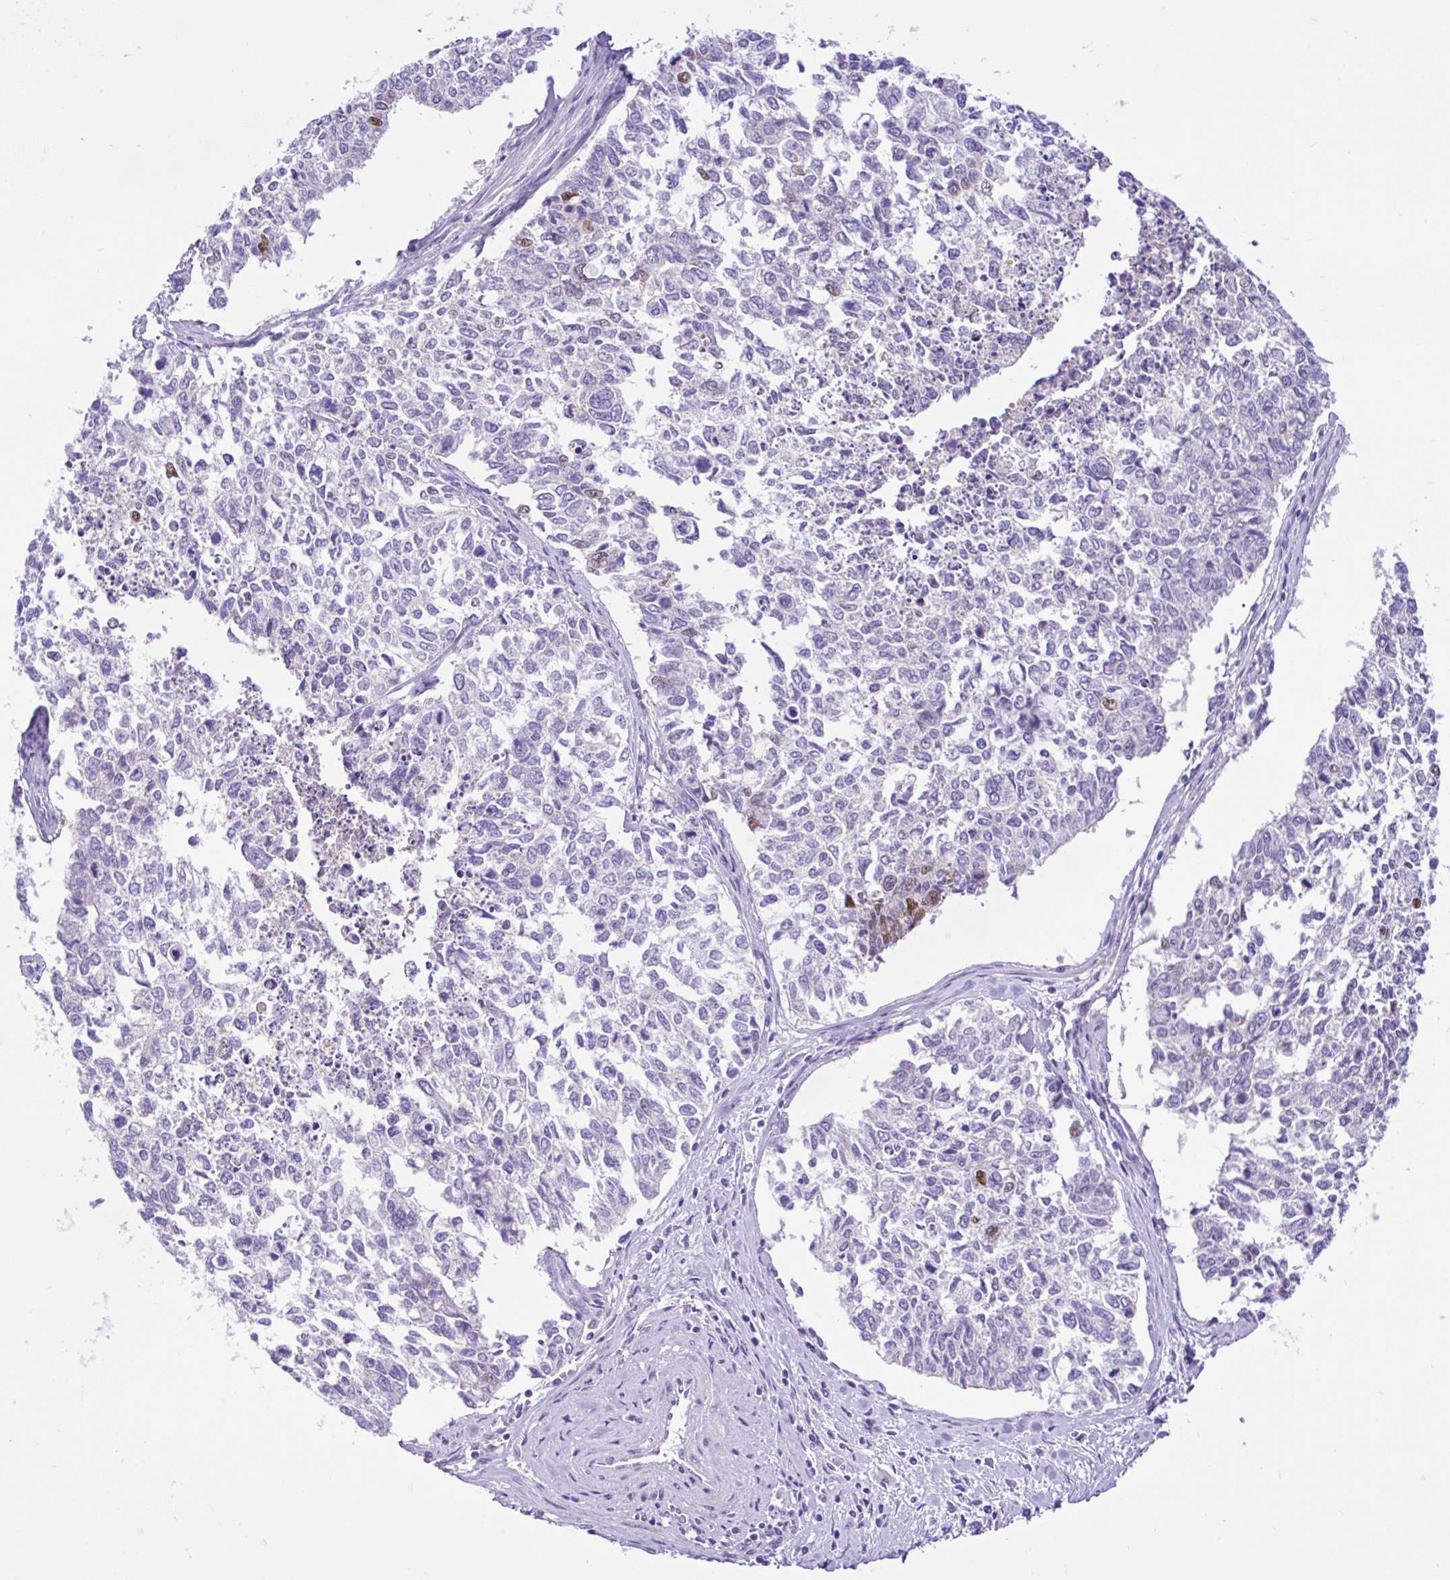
{"staining": {"intensity": "negative", "quantity": "none", "location": "none"}, "tissue": "cervical cancer", "cell_type": "Tumor cells", "image_type": "cancer", "snomed": [{"axis": "morphology", "description": "Adenocarcinoma, NOS"}, {"axis": "topography", "description": "Cervix"}], "caption": "Cervical cancer (adenocarcinoma) stained for a protein using immunohistochemistry (IHC) shows no expression tumor cells.", "gene": "ANO4", "patient": {"sex": "female", "age": 63}}